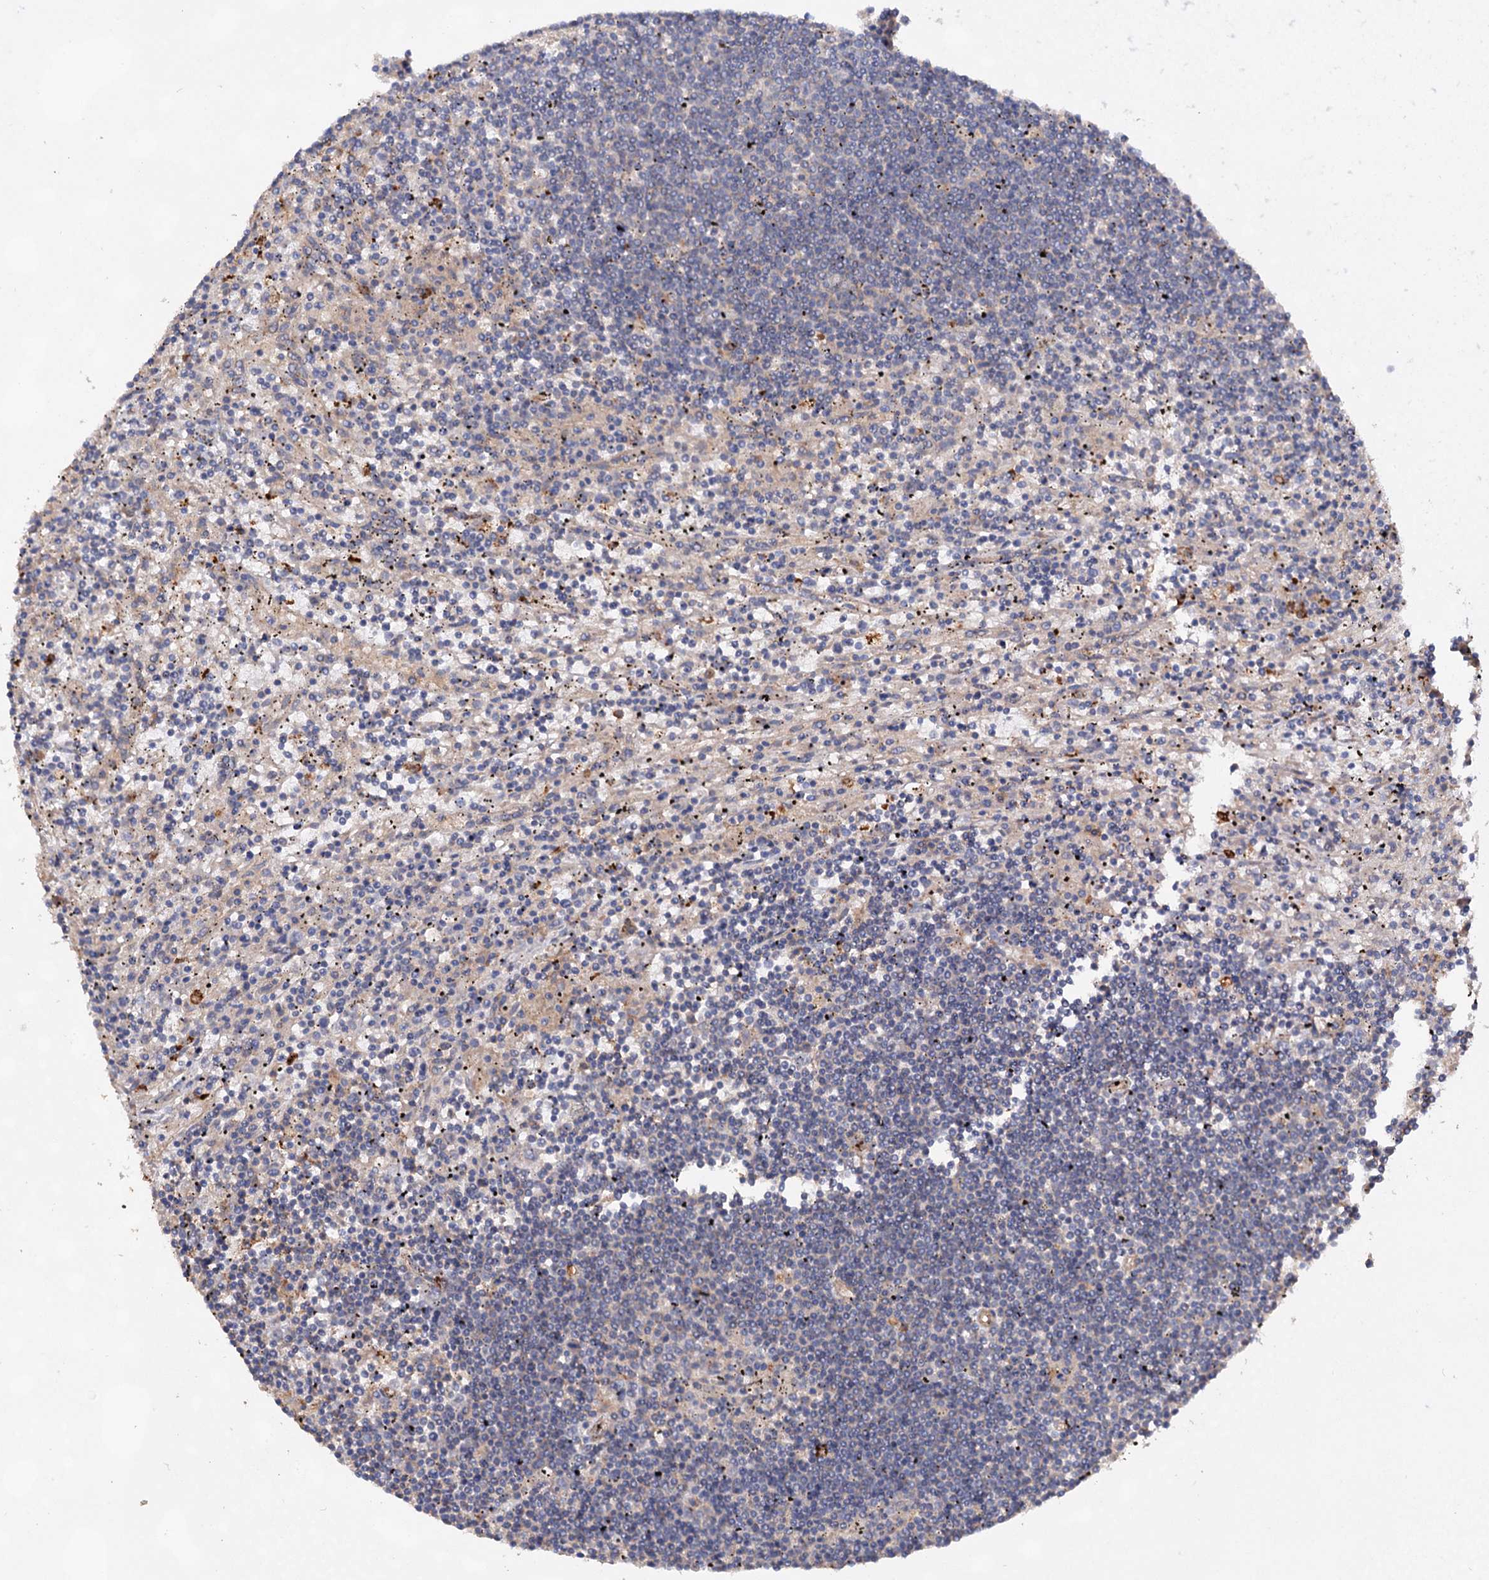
{"staining": {"intensity": "negative", "quantity": "none", "location": "none"}, "tissue": "lymphoma", "cell_type": "Tumor cells", "image_type": "cancer", "snomed": [{"axis": "morphology", "description": "Malignant lymphoma, non-Hodgkin's type, Low grade"}, {"axis": "topography", "description": "Spleen"}], "caption": "This is an immunohistochemistry (IHC) image of human malignant lymphoma, non-Hodgkin's type (low-grade). There is no staining in tumor cells.", "gene": "CSAD", "patient": {"sex": "male", "age": 76}}